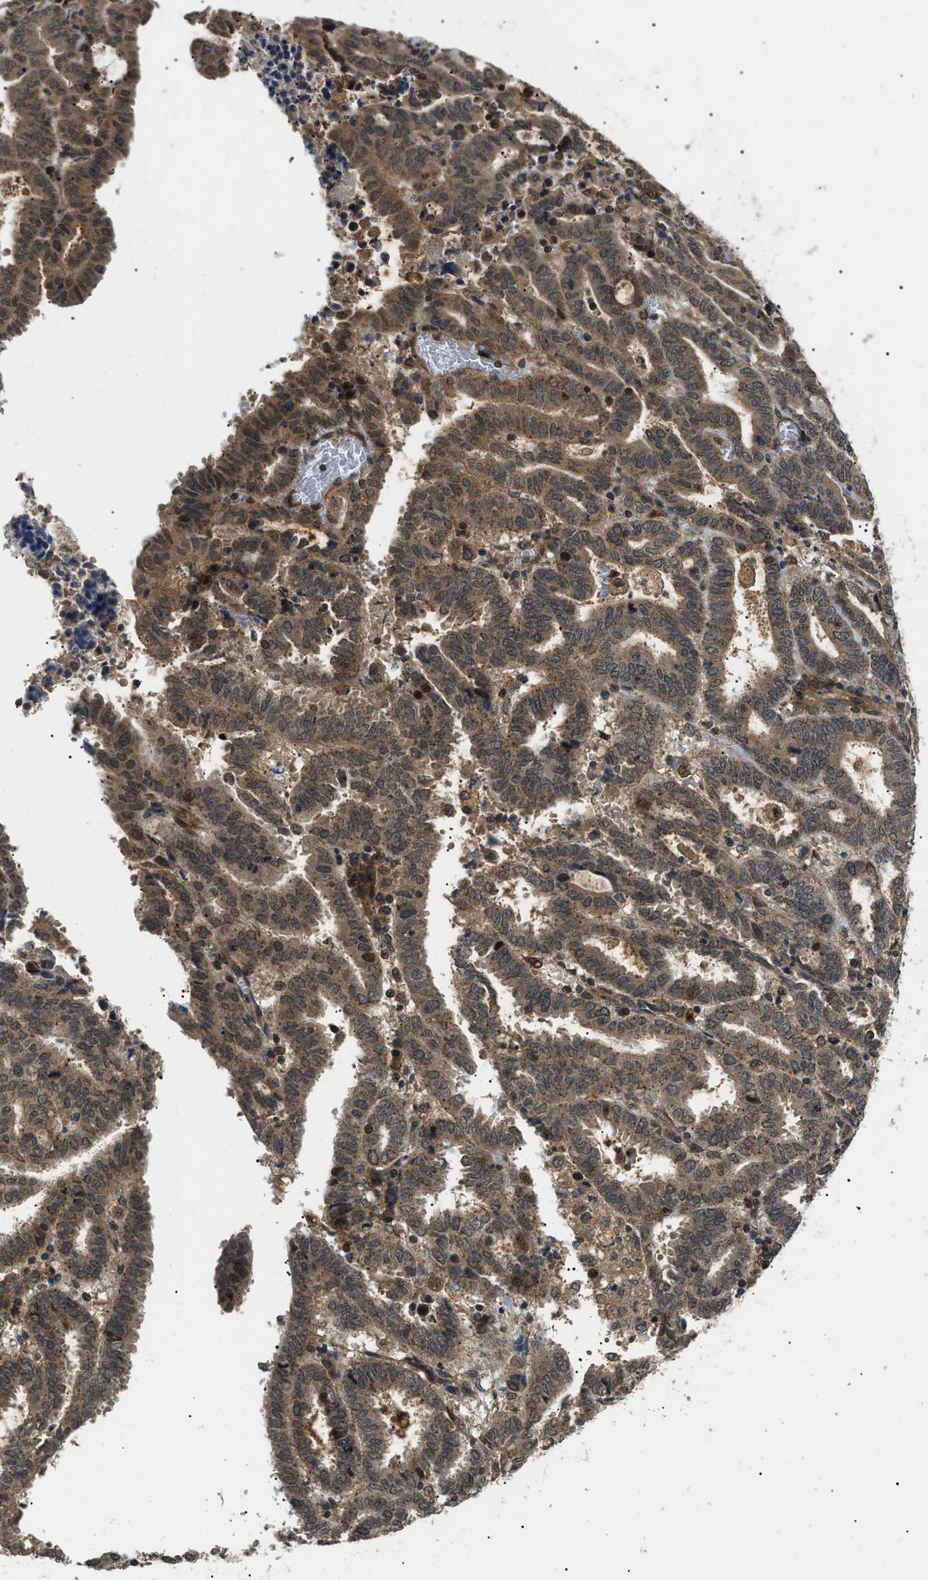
{"staining": {"intensity": "moderate", "quantity": ">75%", "location": "cytoplasmic/membranous"}, "tissue": "endometrial cancer", "cell_type": "Tumor cells", "image_type": "cancer", "snomed": [{"axis": "morphology", "description": "Adenocarcinoma, NOS"}, {"axis": "topography", "description": "Uterus"}], "caption": "IHC of adenocarcinoma (endometrial) displays medium levels of moderate cytoplasmic/membranous positivity in about >75% of tumor cells. Nuclei are stained in blue.", "gene": "ATP6AP1", "patient": {"sex": "female", "age": 83}}